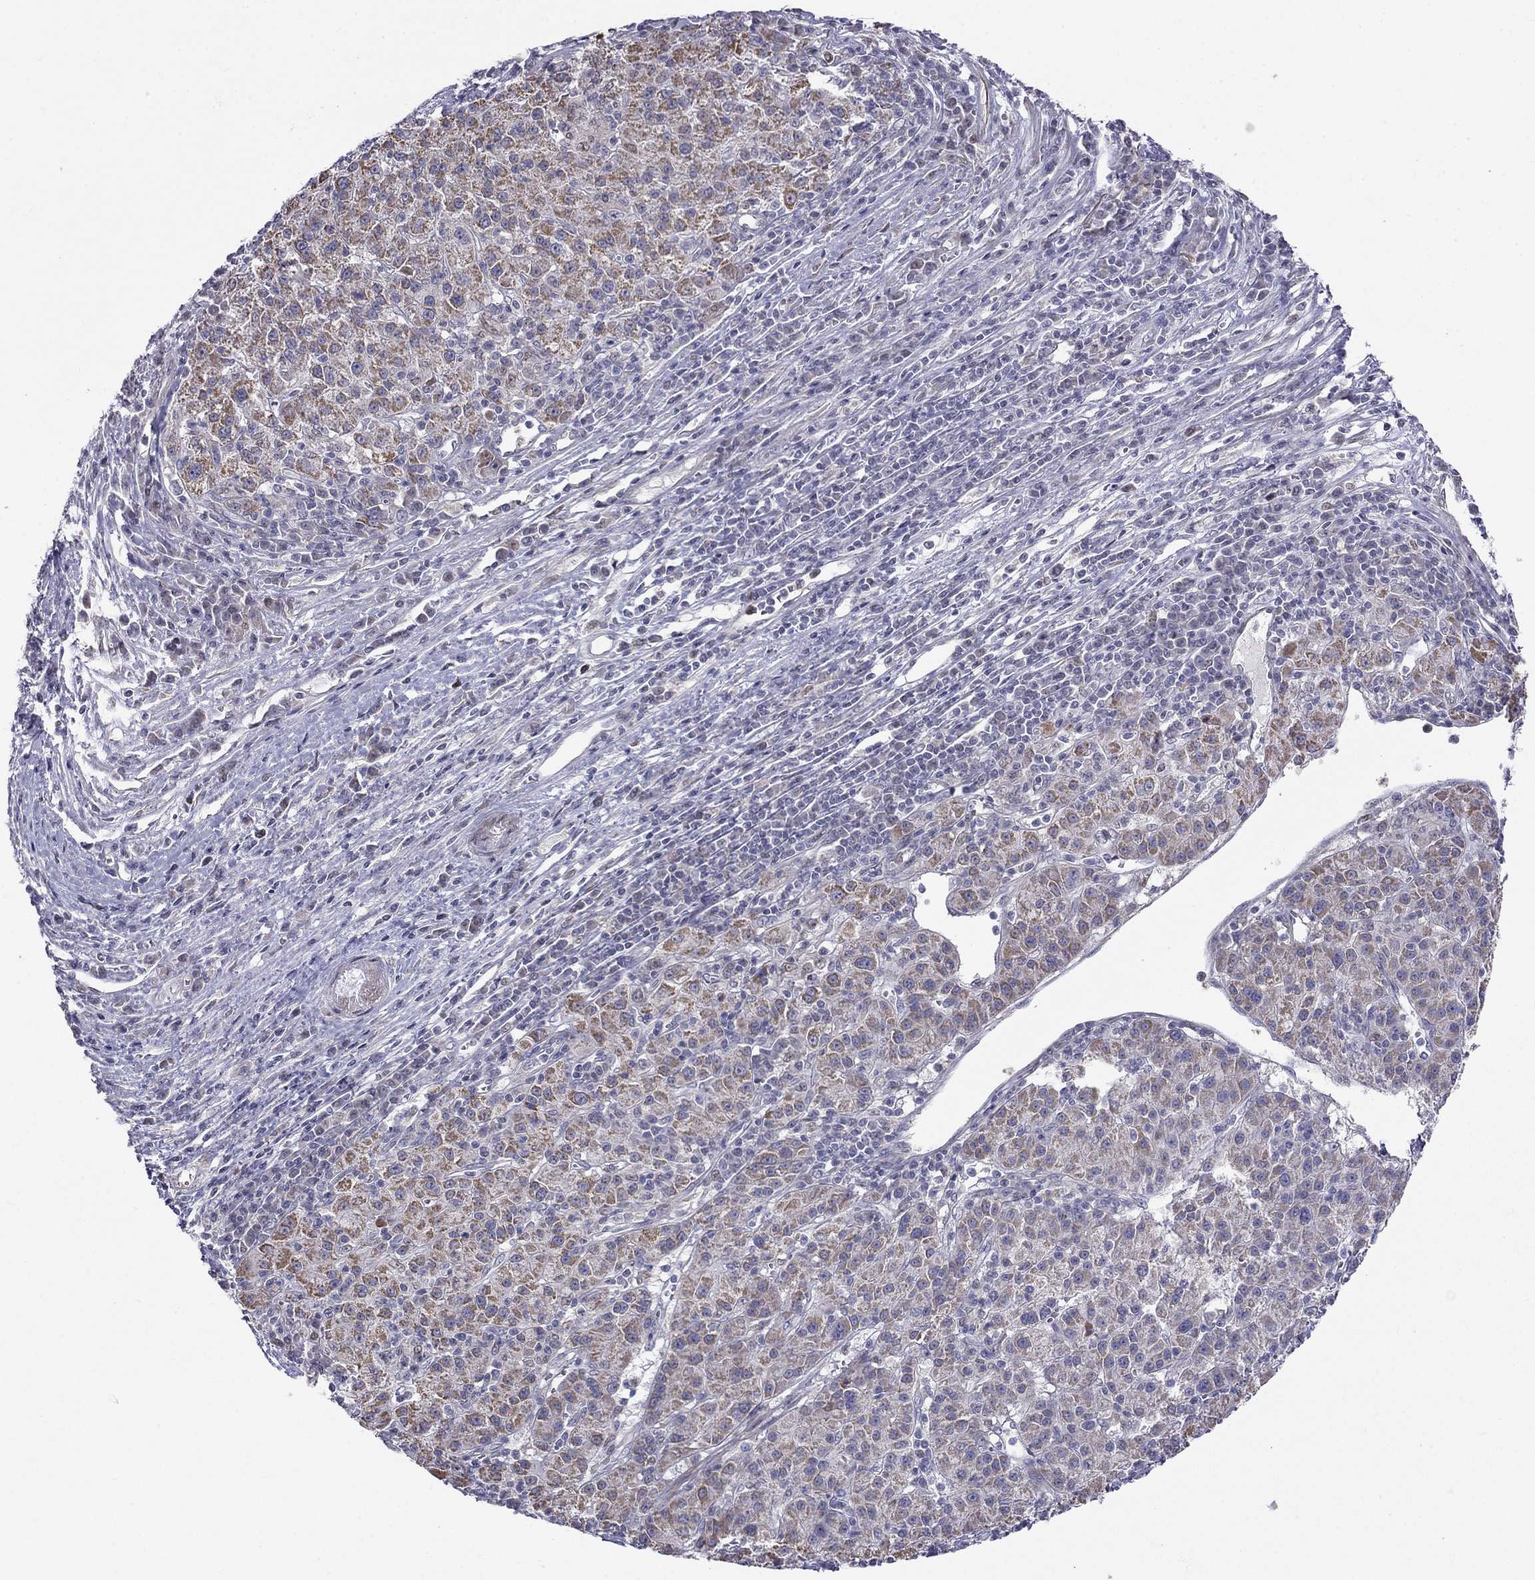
{"staining": {"intensity": "moderate", "quantity": ">75%", "location": "cytoplasmic/membranous"}, "tissue": "liver cancer", "cell_type": "Tumor cells", "image_type": "cancer", "snomed": [{"axis": "morphology", "description": "Carcinoma, Hepatocellular, NOS"}, {"axis": "topography", "description": "Liver"}], "caption": "Protein expression analysis of human liver cancer (hepatocellular carcinoma) reveals moderate cytoplasmic/membranous staining in approximately >75% of tumor cells.", "gene": "LRRC39", "patient": {"sex": "female", "age": 60}}